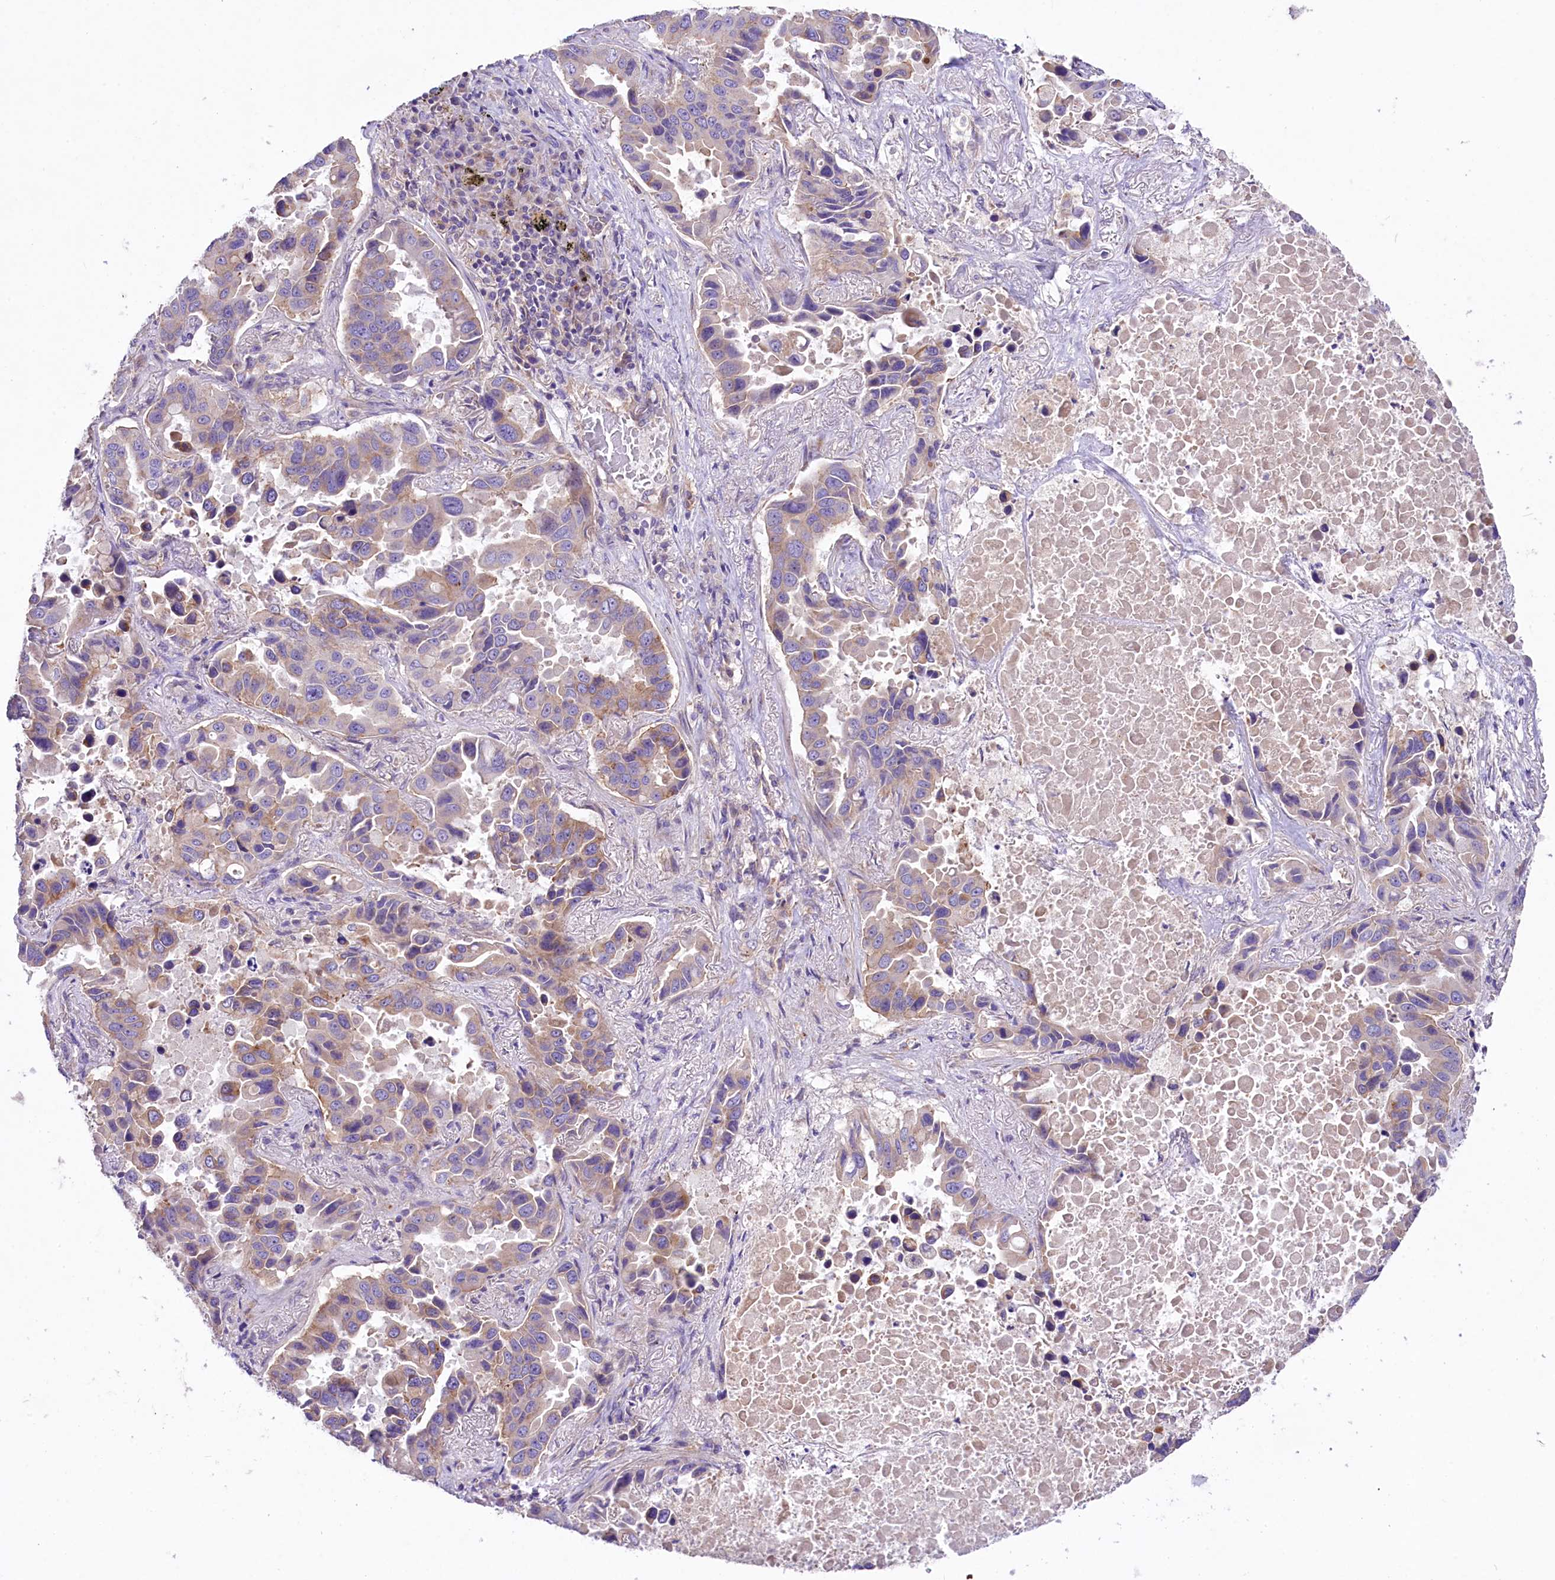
{"staining": {"intensity": "weak", "quantity": "<25%", "location": "cytoplasmic/membranous"}, "tissue": "lung cancer", "cell_type": "Tumor cells", "image_type": "cancer", "snomed": [{"axis": "morphology", "description": "Adenocarcinoma, NOS"}, {"axis": "topography", "description": "Lung"}], "caption": "Immunohistochemistry of lung cancer (adenocarcinoma) displays no staining in tumor cells.", "gene": "PEMT", "patient": {"sex": "male", "age": 64}}